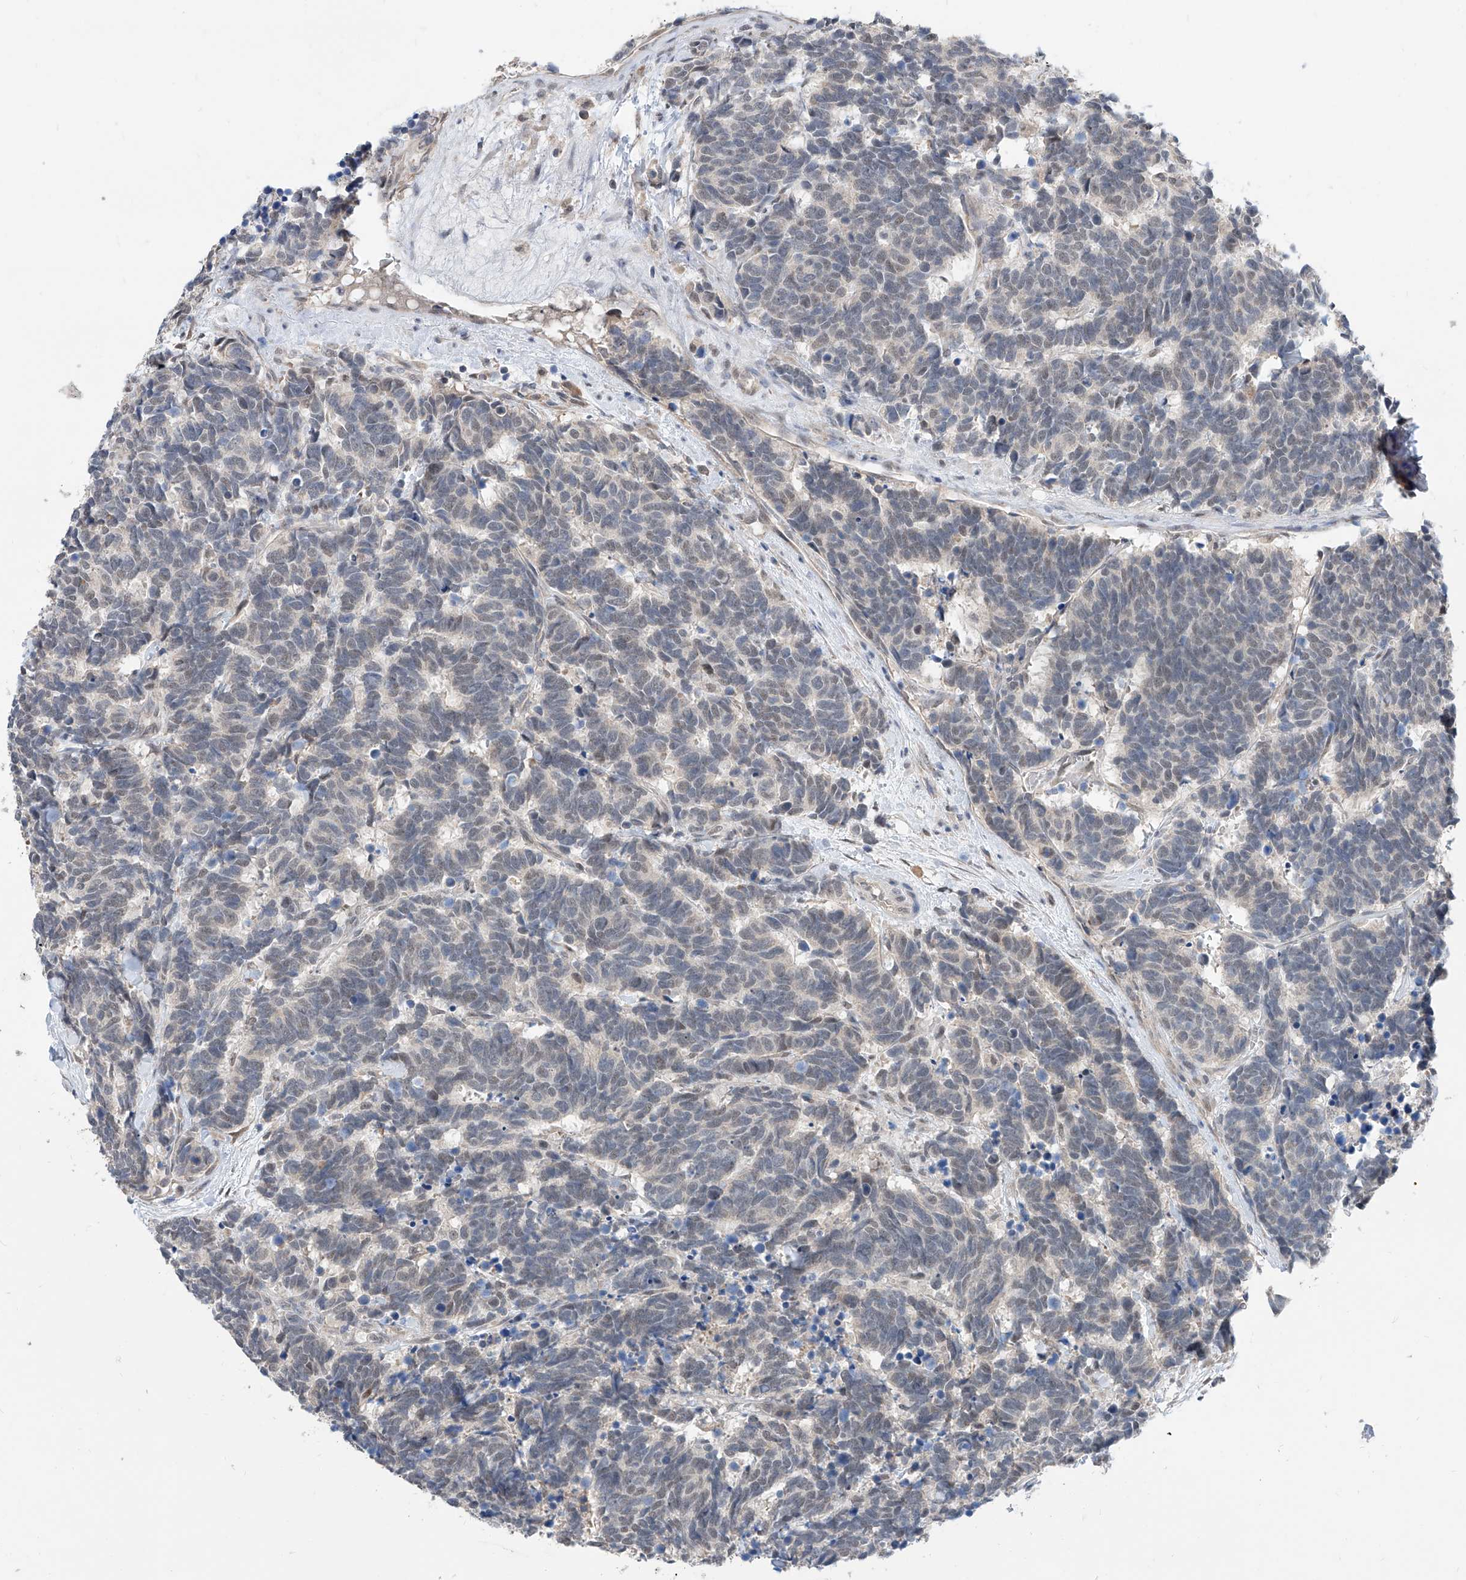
{"staining": {"intensity": "negative", "quantity": "none", "location": "none"}, "tissue": "carcinoid", "cell_type": "Tumor cells", "image_type": "cancer", "snomed": [{"axis": "morphology", "description": "Carcinoma, NOS"}, {"axis": "morphology", "description": "Carcinoid, malignant, NOS"}, {"axis": "topography", "description": "Urinary bladder"}], "caption": "Protein analysis of carcinoid reveals no significant staining in tumor cells. (DAB immunohistochemistry visualized using brightfield microscopy, high magnification).", "gene": "CARMIL3", "patient": {"sex": "male", "age": 57}}